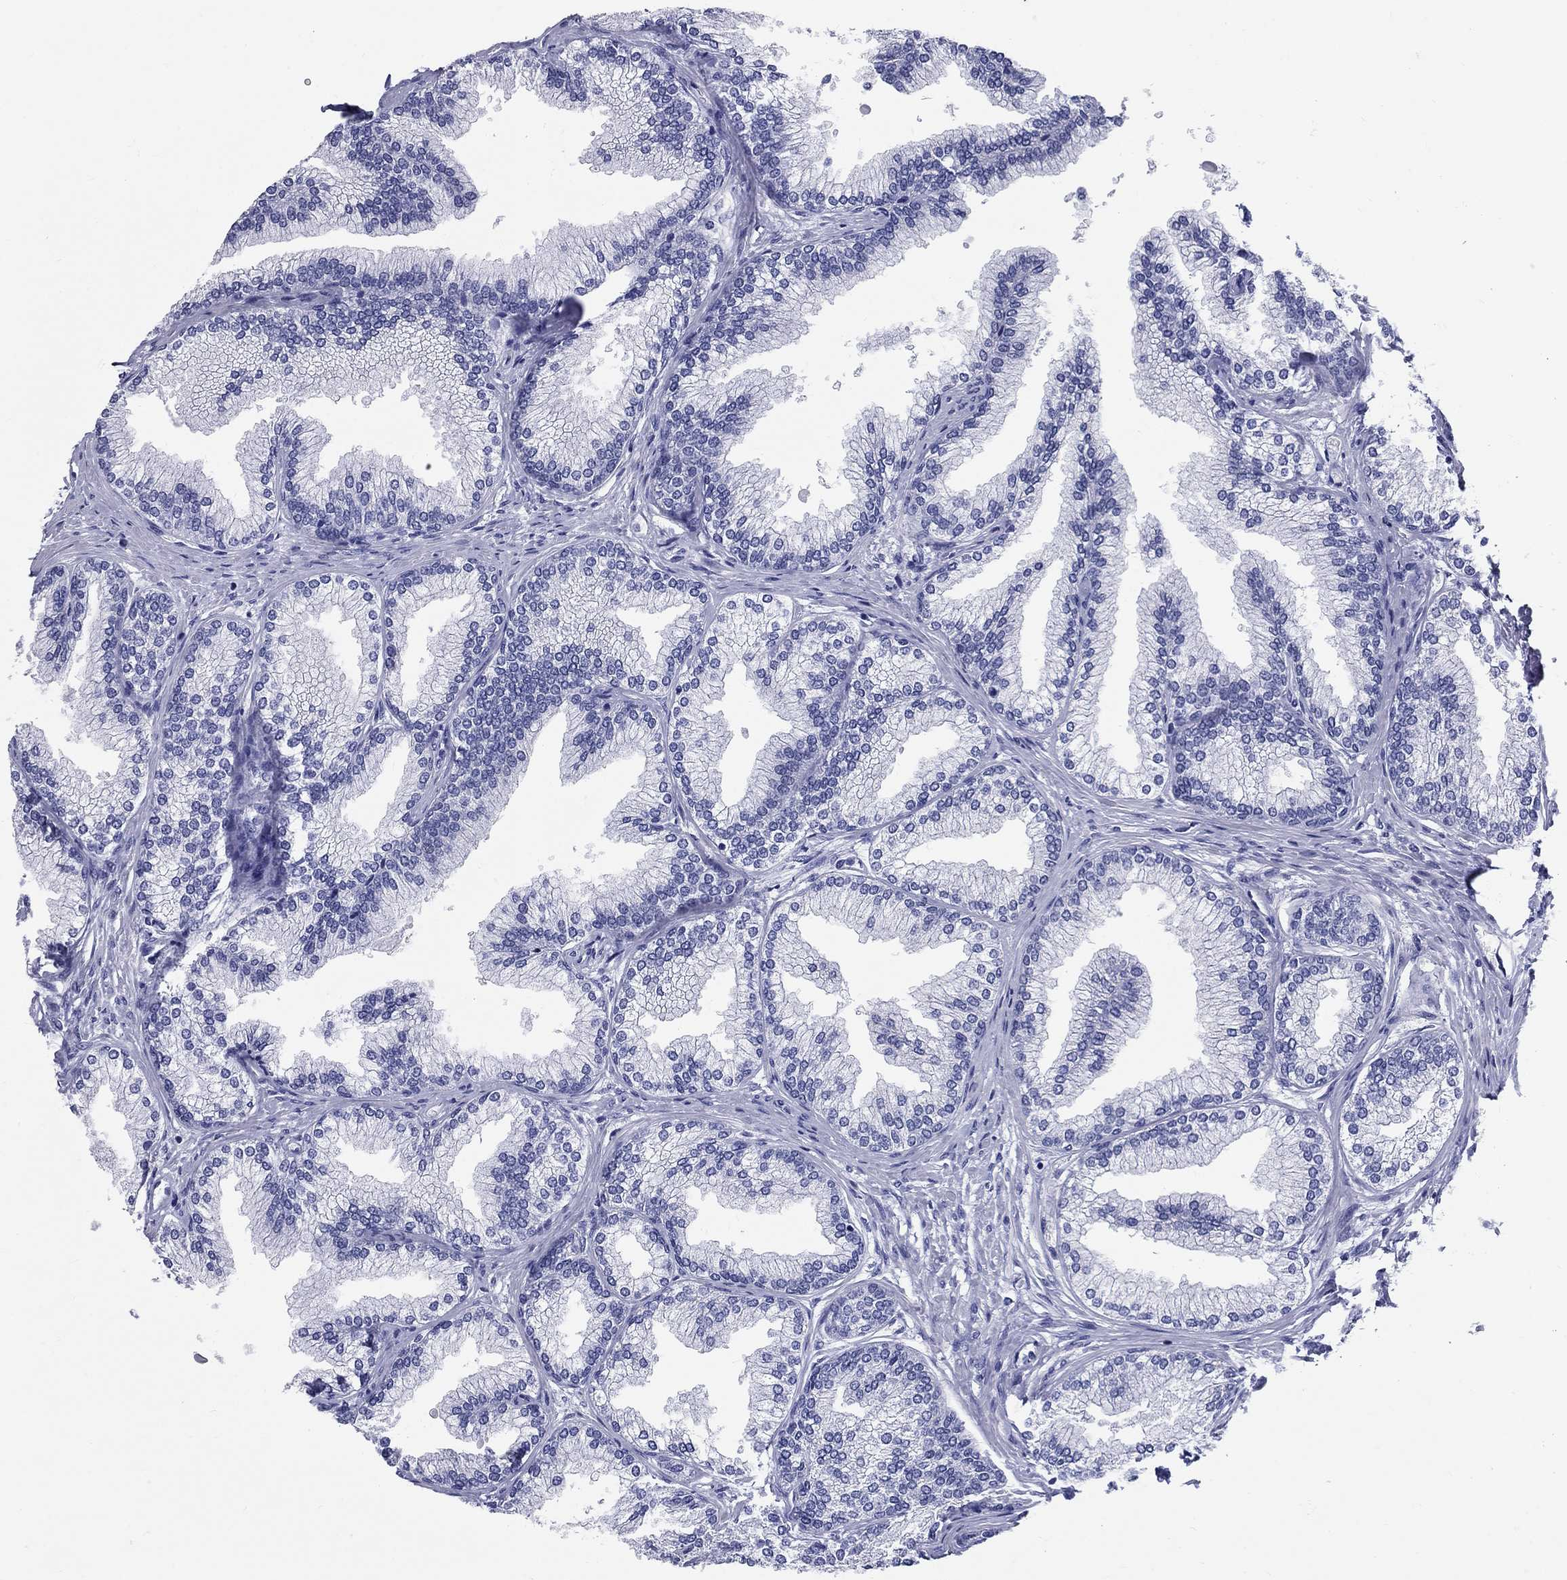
{"staining": {"intensity": "negative", "quantity": "none", "location": "none"}, "tissue": "prostate", "cell_type": "Glandular cells", "image_type": "normal", "snomed": [{"axis": "morphology", "description": "Normal tissue, NOS"}, {"axis": "topography", "description": "Prostate"}], "caption": "The immunohistochemistry (IHC) image has no significant expression in glandular cells of prostate. (Brightfield microscopy of DAB (3,3'-diaminobenzidine) immunohistochemistry at high magnification).", "gene": "CEP43", "patient": {"sex": "male", "age": 72}}